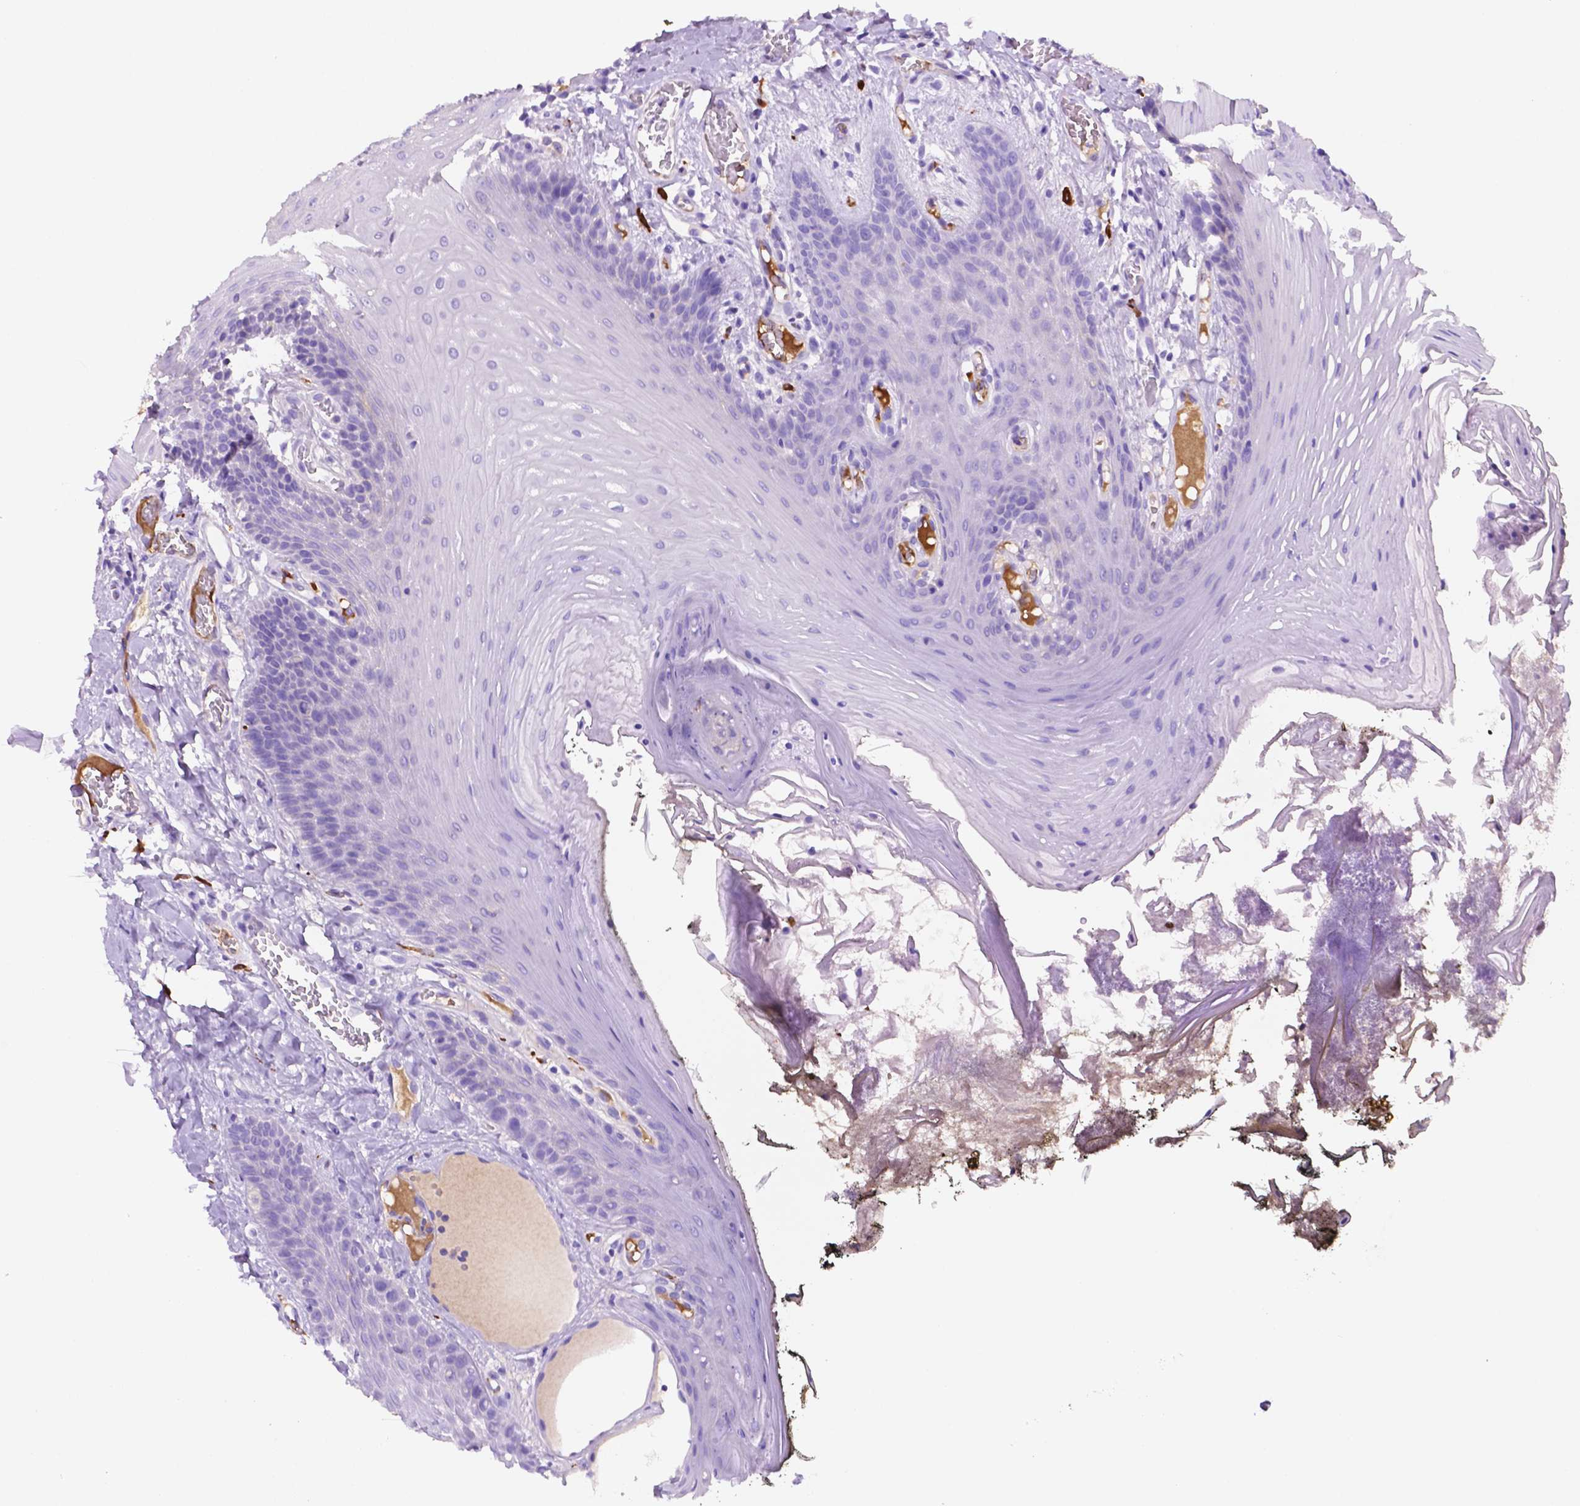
{"staining": {"intensity": "negative", "quantity": "none", "location": "none"}, "tissue": "oral mucosa", "cell_type": "Squamous epithelial cells", "image_type": "normal", "snomed": [{"axis": "morphology", "description": "Normal tissue, NOS"}, {"axis": "topography", "description": "Oral tissue"}], "caption": "A histopathology image of human oral mucosa is negative for staining in squamous epithelial cells. Nuclei are stained in blue.", "gene": "FOXB2", "patient": {"sex": "male", "age": 9}}